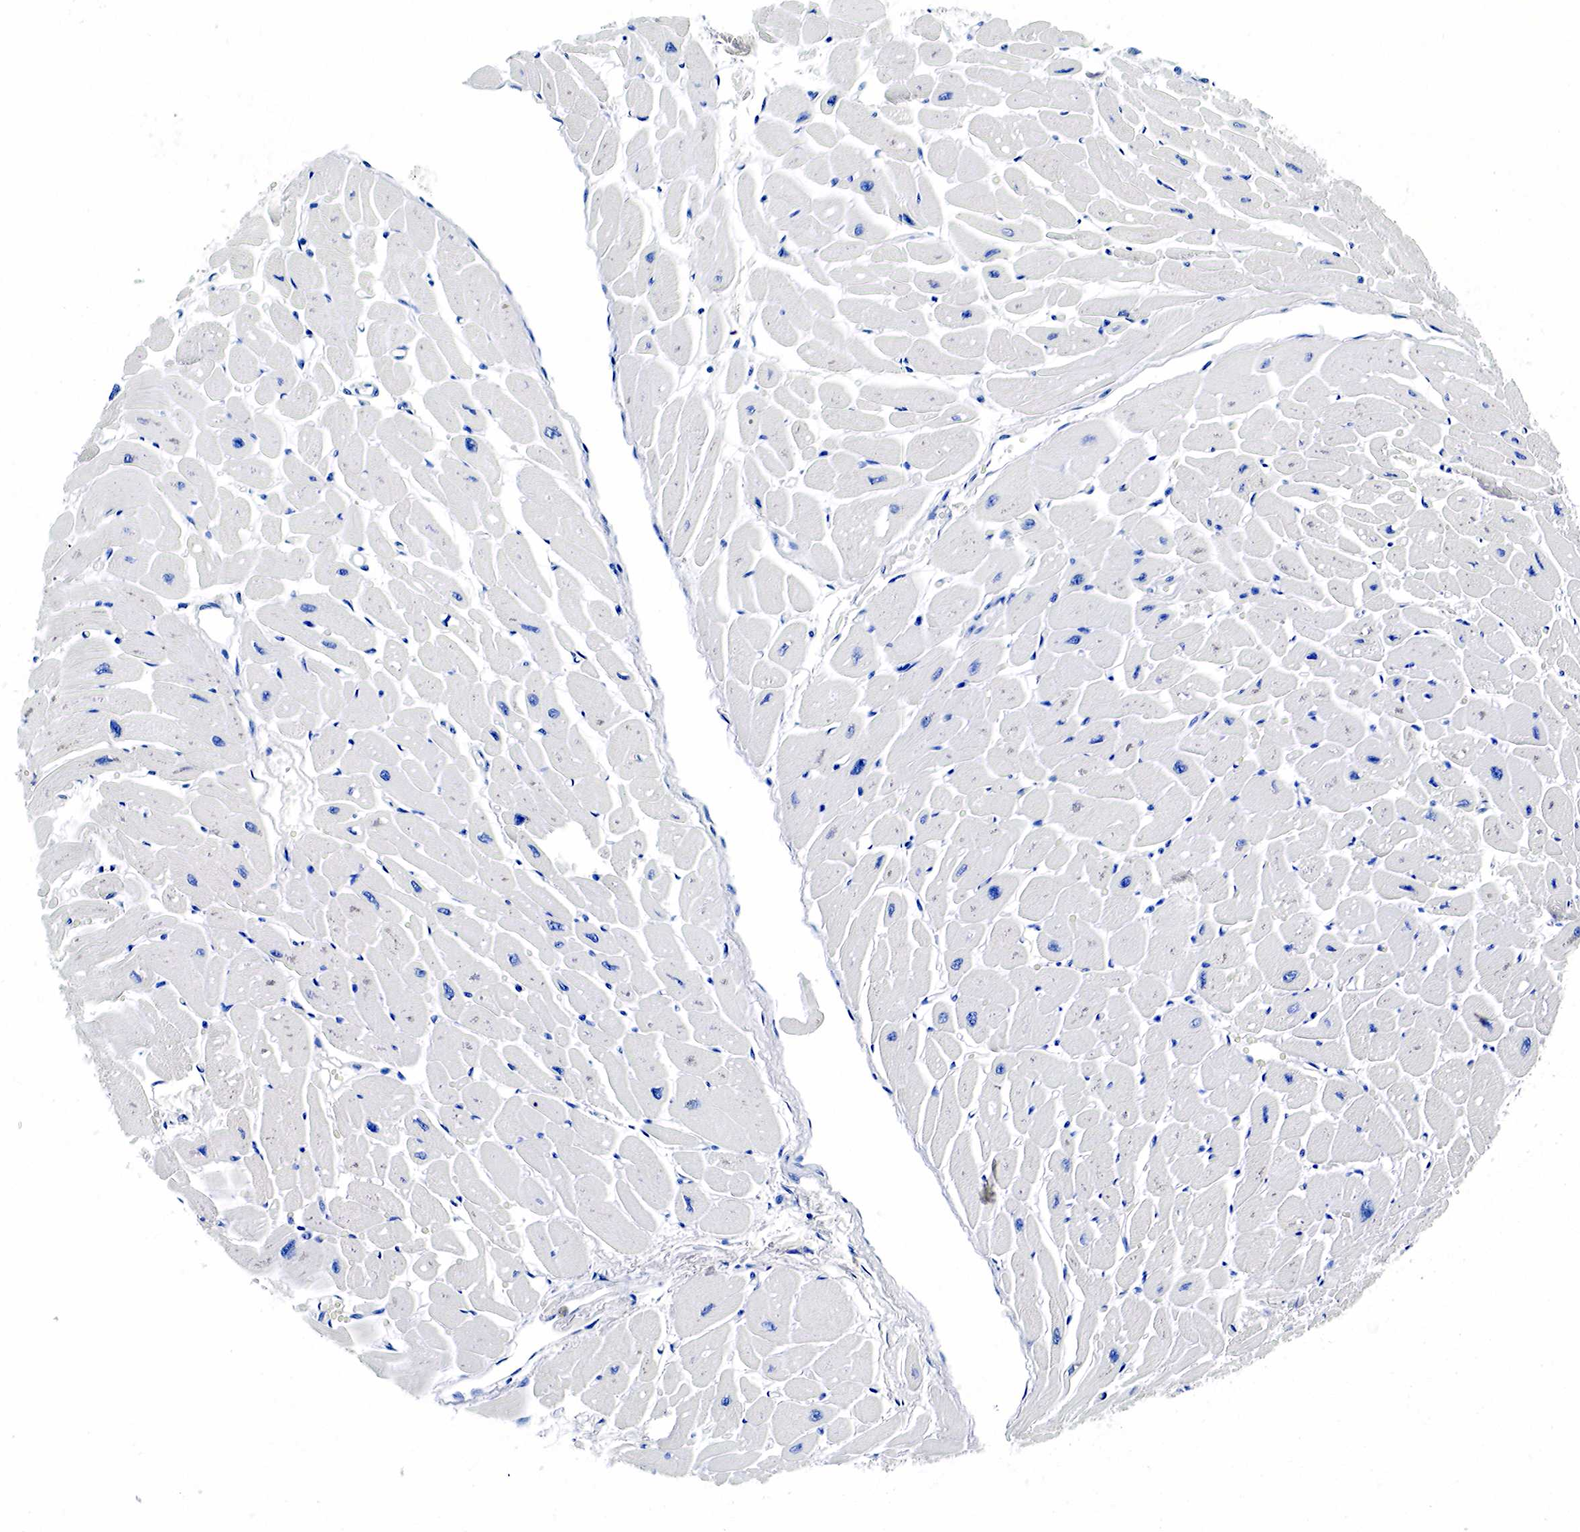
{"staining": {"intensity": "negative", "quantity": "none", "location": "none"}, "tissue": "heart muscle", "cell_type": "Cardiomyocytes", "image_type": "normal", "snomed": [{"axis": "morphology", "description": "Normal tissue, NOS"}, {"axis": "topography", "description": "Heart"}], "caption": "The image reveals no staining of cardiomyocytes in unremarkable heart muscle.", "gene": "KLK3", "patient": {"sex": "female", "age": 54}}